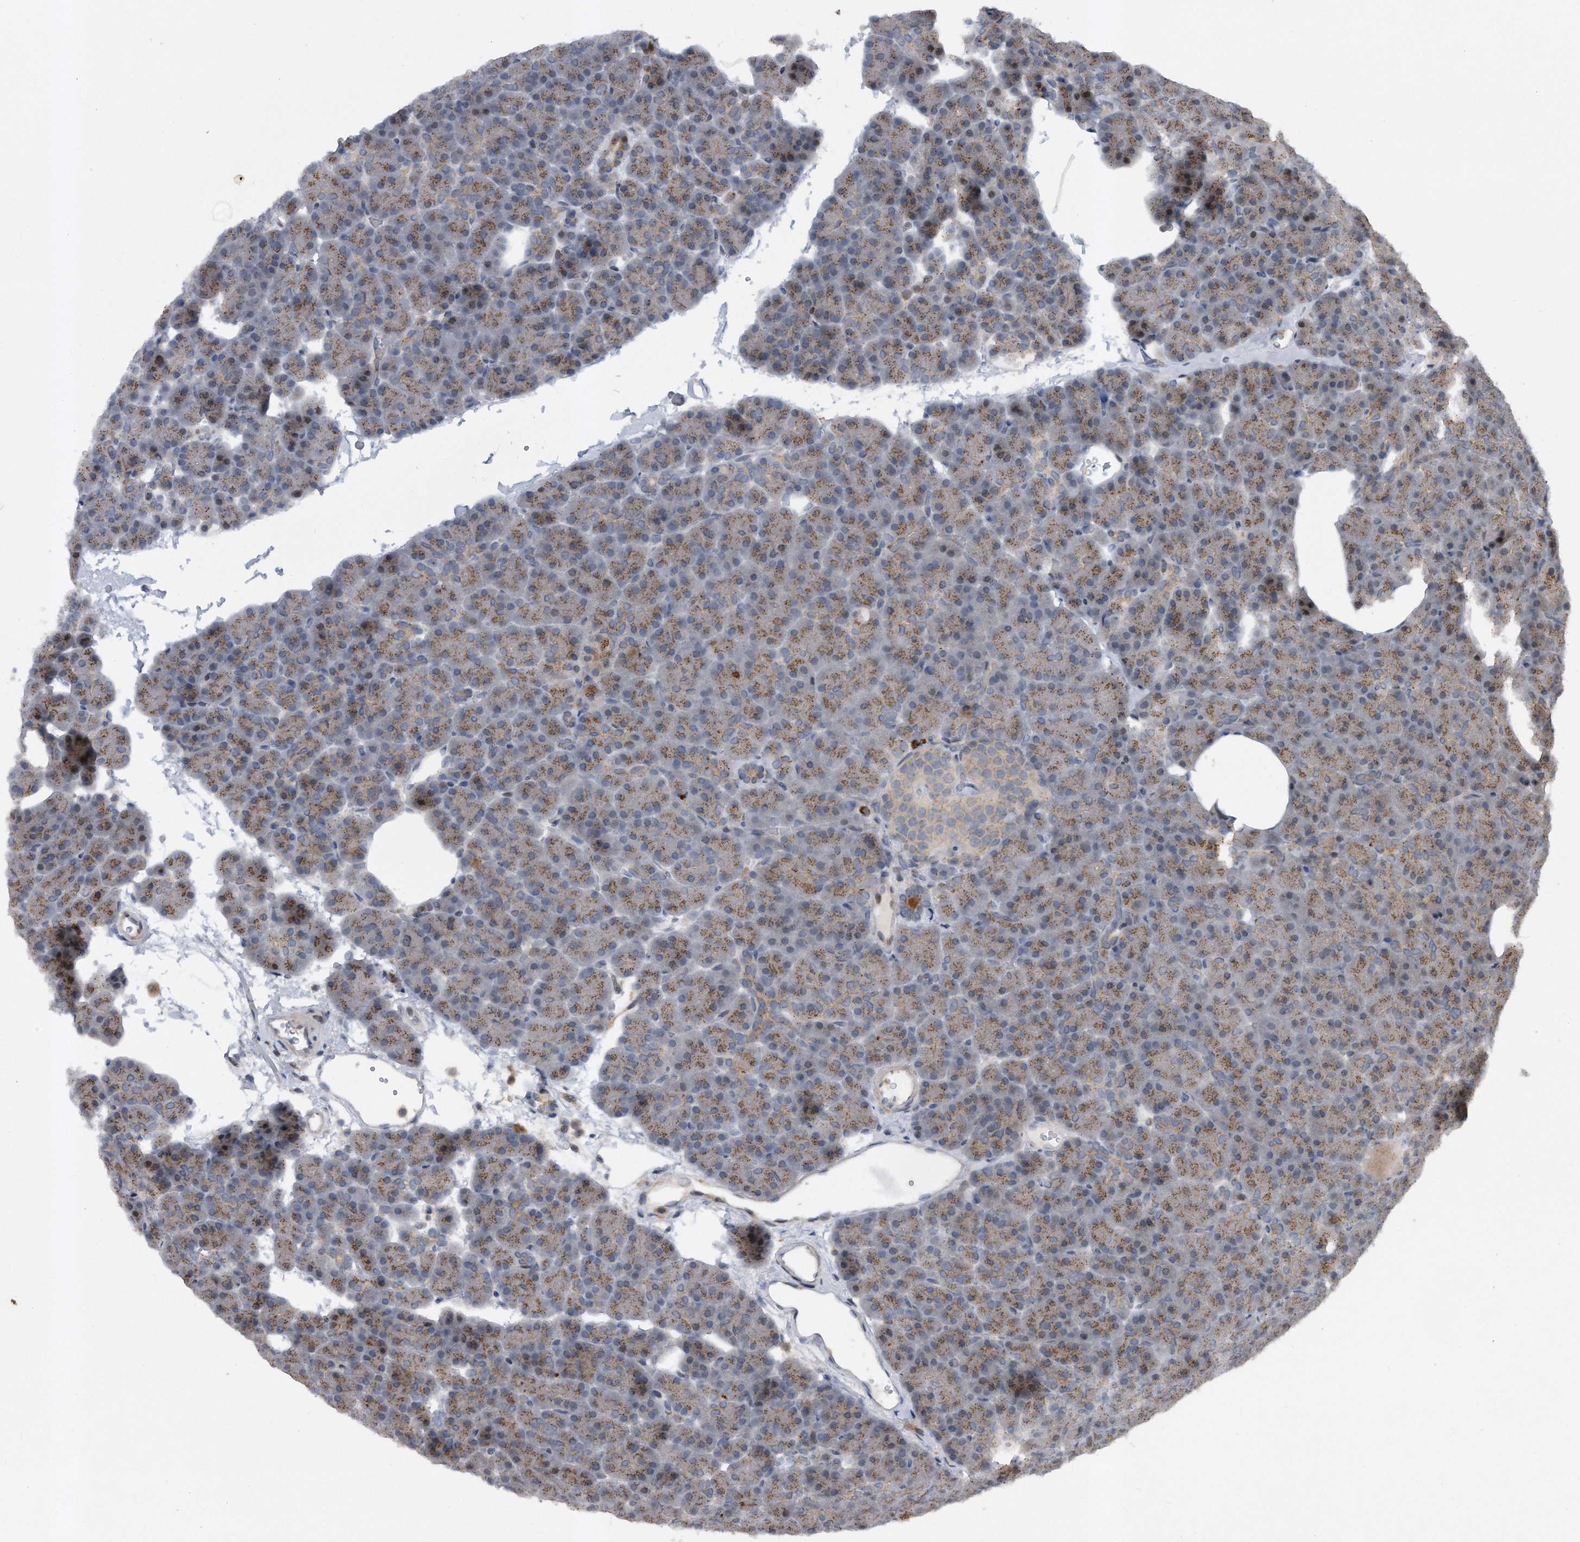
{"staining": {"intensity": "moderate", "quantity": ">75%", "location": "cytoplasmic/membranous"}, "tissue": "pancreas", "cell_type": "Exocrine glandular cells", "image_type": "normal", "snomed": [{"axis": "morphology", "description": "Normal tissue, NOS"}, {"axis": "morphology", "description": "Carcinoid, malignant, NOS"}, {"axis": "topography", "description": "Pancreas"}], "caption": "DAB (3,3'-diaminobenzidine) immunohistochemical staining of normal pancreas shows moderate cytoplasmic/membranous protein positivity in about >75% of exocrine glandular cells.", "gene": "PGBD2", "patient": {"sex": "female", "age": 35}}